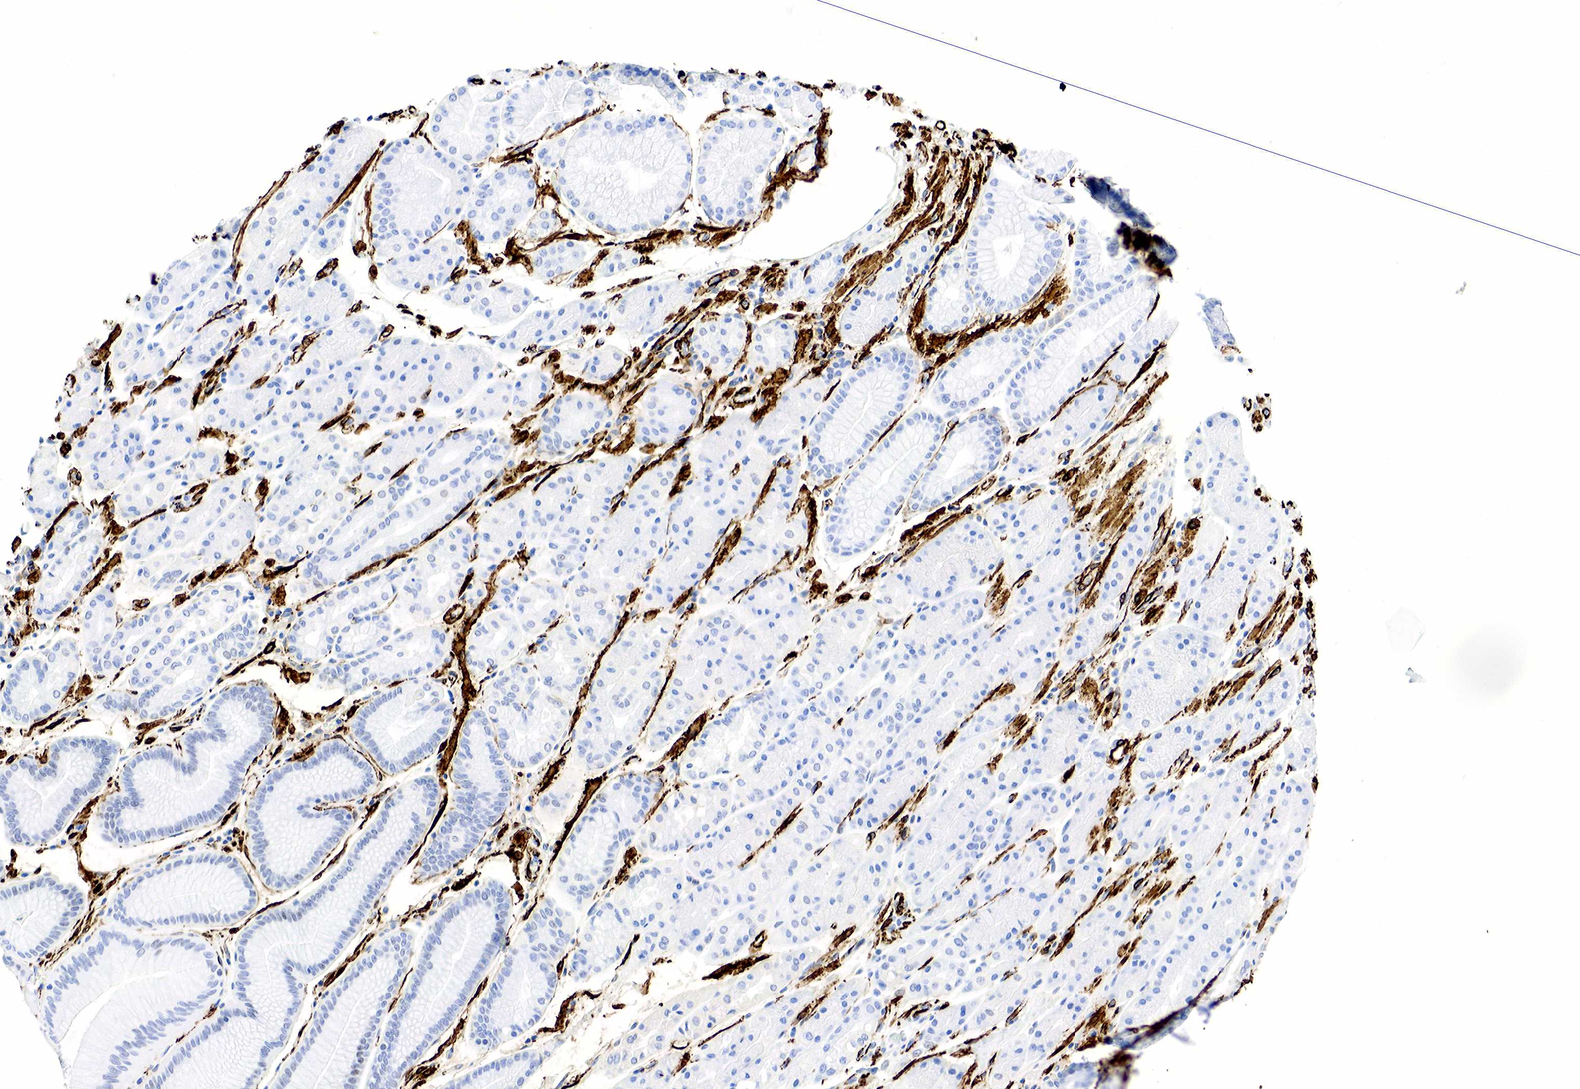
{"staining": {"intensity": "negative", "quantity": "none", "location": "none"}, "tissue": "stomach", "cell_type": "Glandular cells", "image_type": "normal", "snomed": [{"axis": "morphology", "description": "Normal tissue, NOS"}, {"axis": "topography", "description": "Stomach, upper"}], "caption": "This micrograph is of benign stomach stained with IHC to label a protein in brown with the nuclei are counter-stained blue. There is no positivity in glandular cells.", "gene": "ACTA2", "patient": {"sex": "male", "age": 72}}